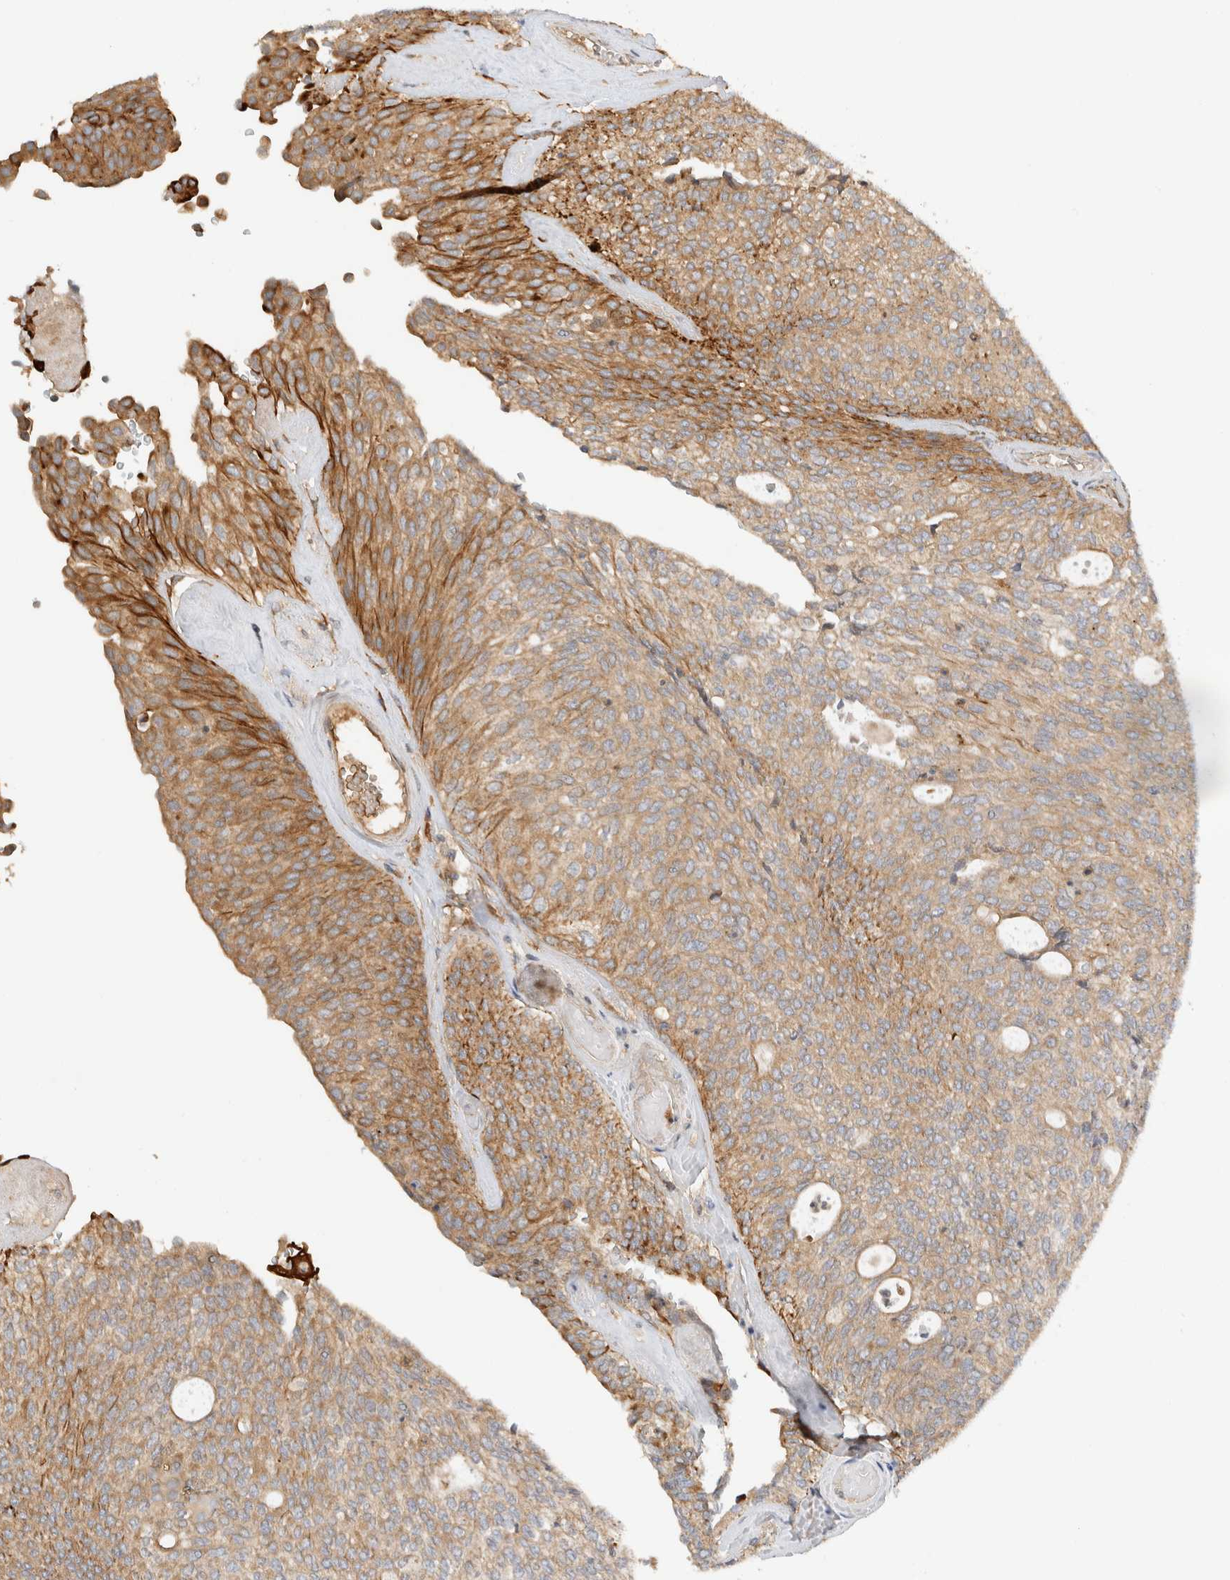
{"staining": {"intensity": "moderate", "quantity": ">75%", "location": "cytoplasmic/membranous"}, "tissue": "urothelial cancer", "cell_type": "Tumor cells", "image_type": "cancer", "snomed": [{"axis": "morphology", "description": "Urothelial carcinoma, Low grade"}, {"axis": "topography", "description": "Urinary bladder"}], "caption": "The immunohistochemical stain labels moderate cytoplasmic/membranous positivity in tumor cells of low-grade urothelial carcinoma tissue.", "gene": "ARMC9", "patient": {"sex": "female", "age": 79}}